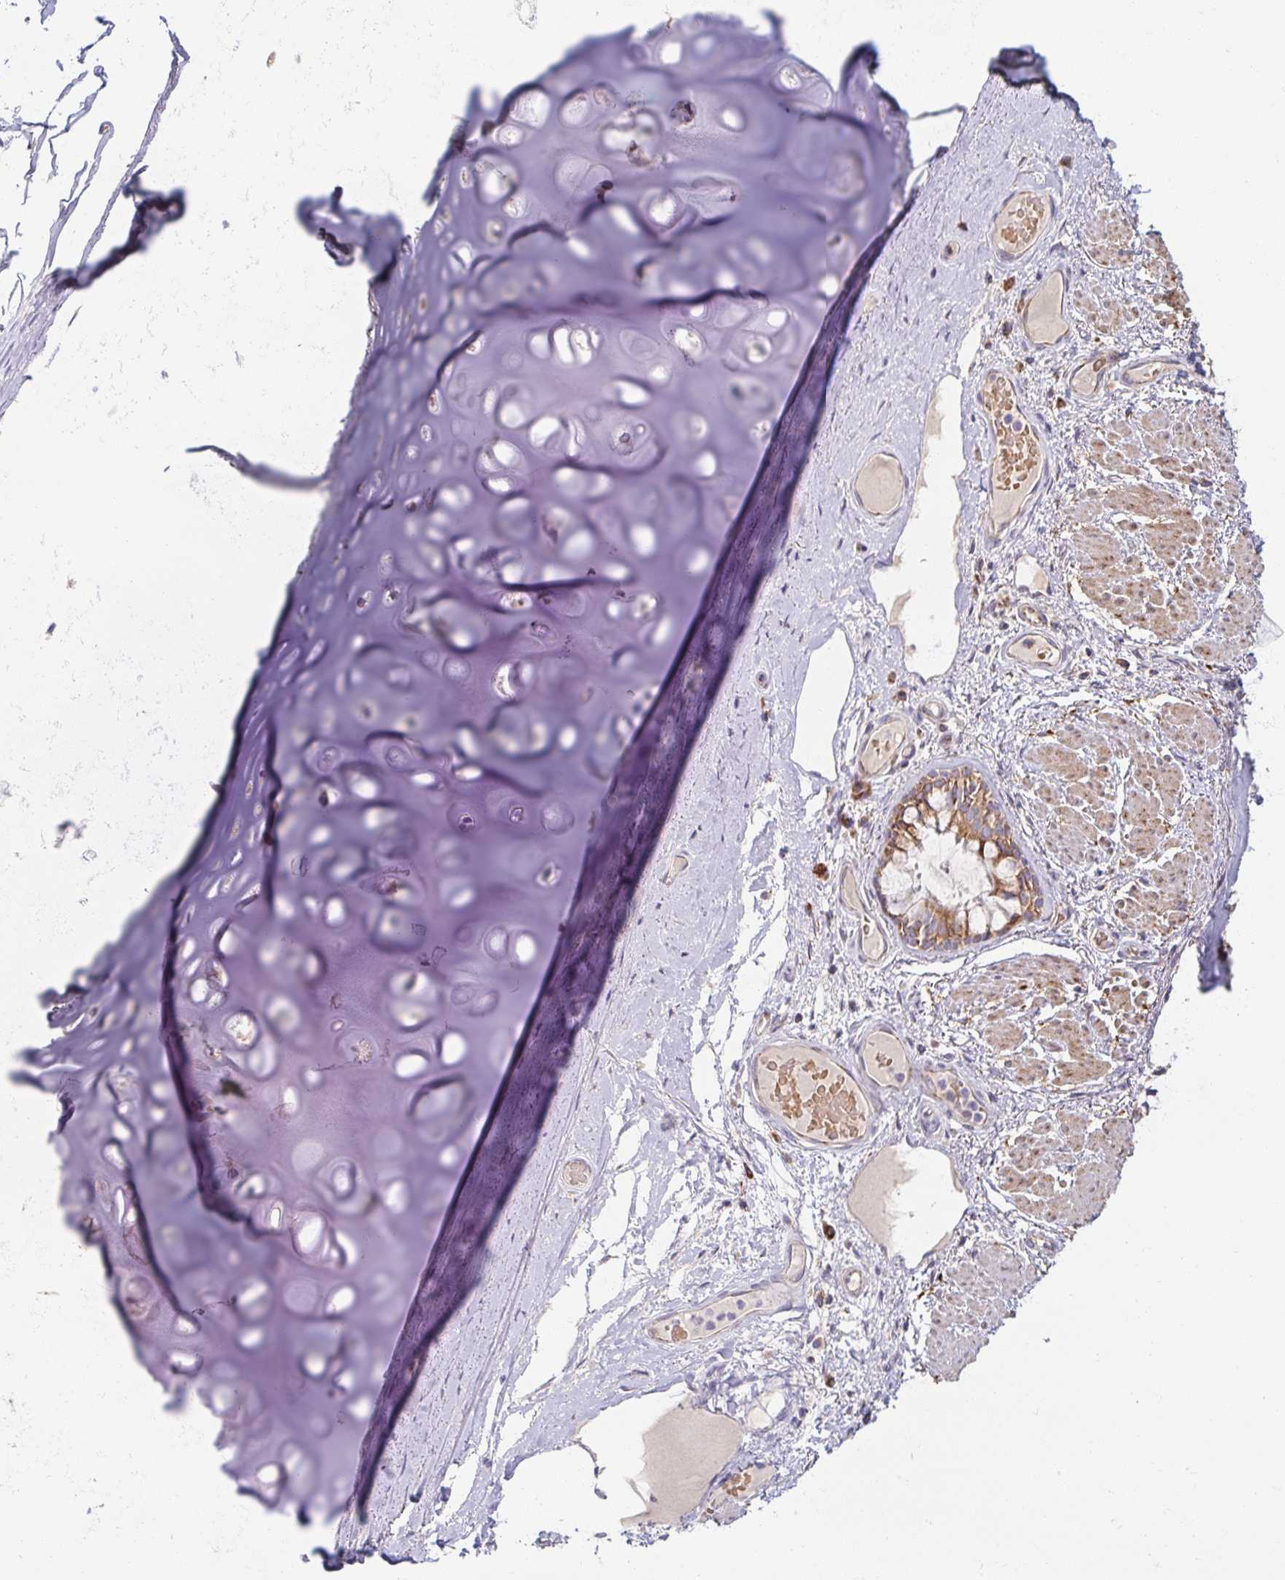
{"staining": {"intensity": "negative", "quantity": "none", "location": "none"}, "tissue": "soft tissue", "cell_type": "Chondrocytes", "image_type": "normal", "snomed": [{"axis": "morphology", "description": "Normal tissue, NOS"}, {"axis": "topography", "description": "Cartilage tissue"}, {"axis": "topography", "description": "Bronchus"}], "caption": "IHC histopathology image of benign human soft tissue stained for a protein (brown), which reveals no positivity in chondrocytes. (DAB immunohistochemistry visualized using brightfield microscopy, high magnification).", "gene": "SKP2", "patient": {"sex": "male", "age": 64}}